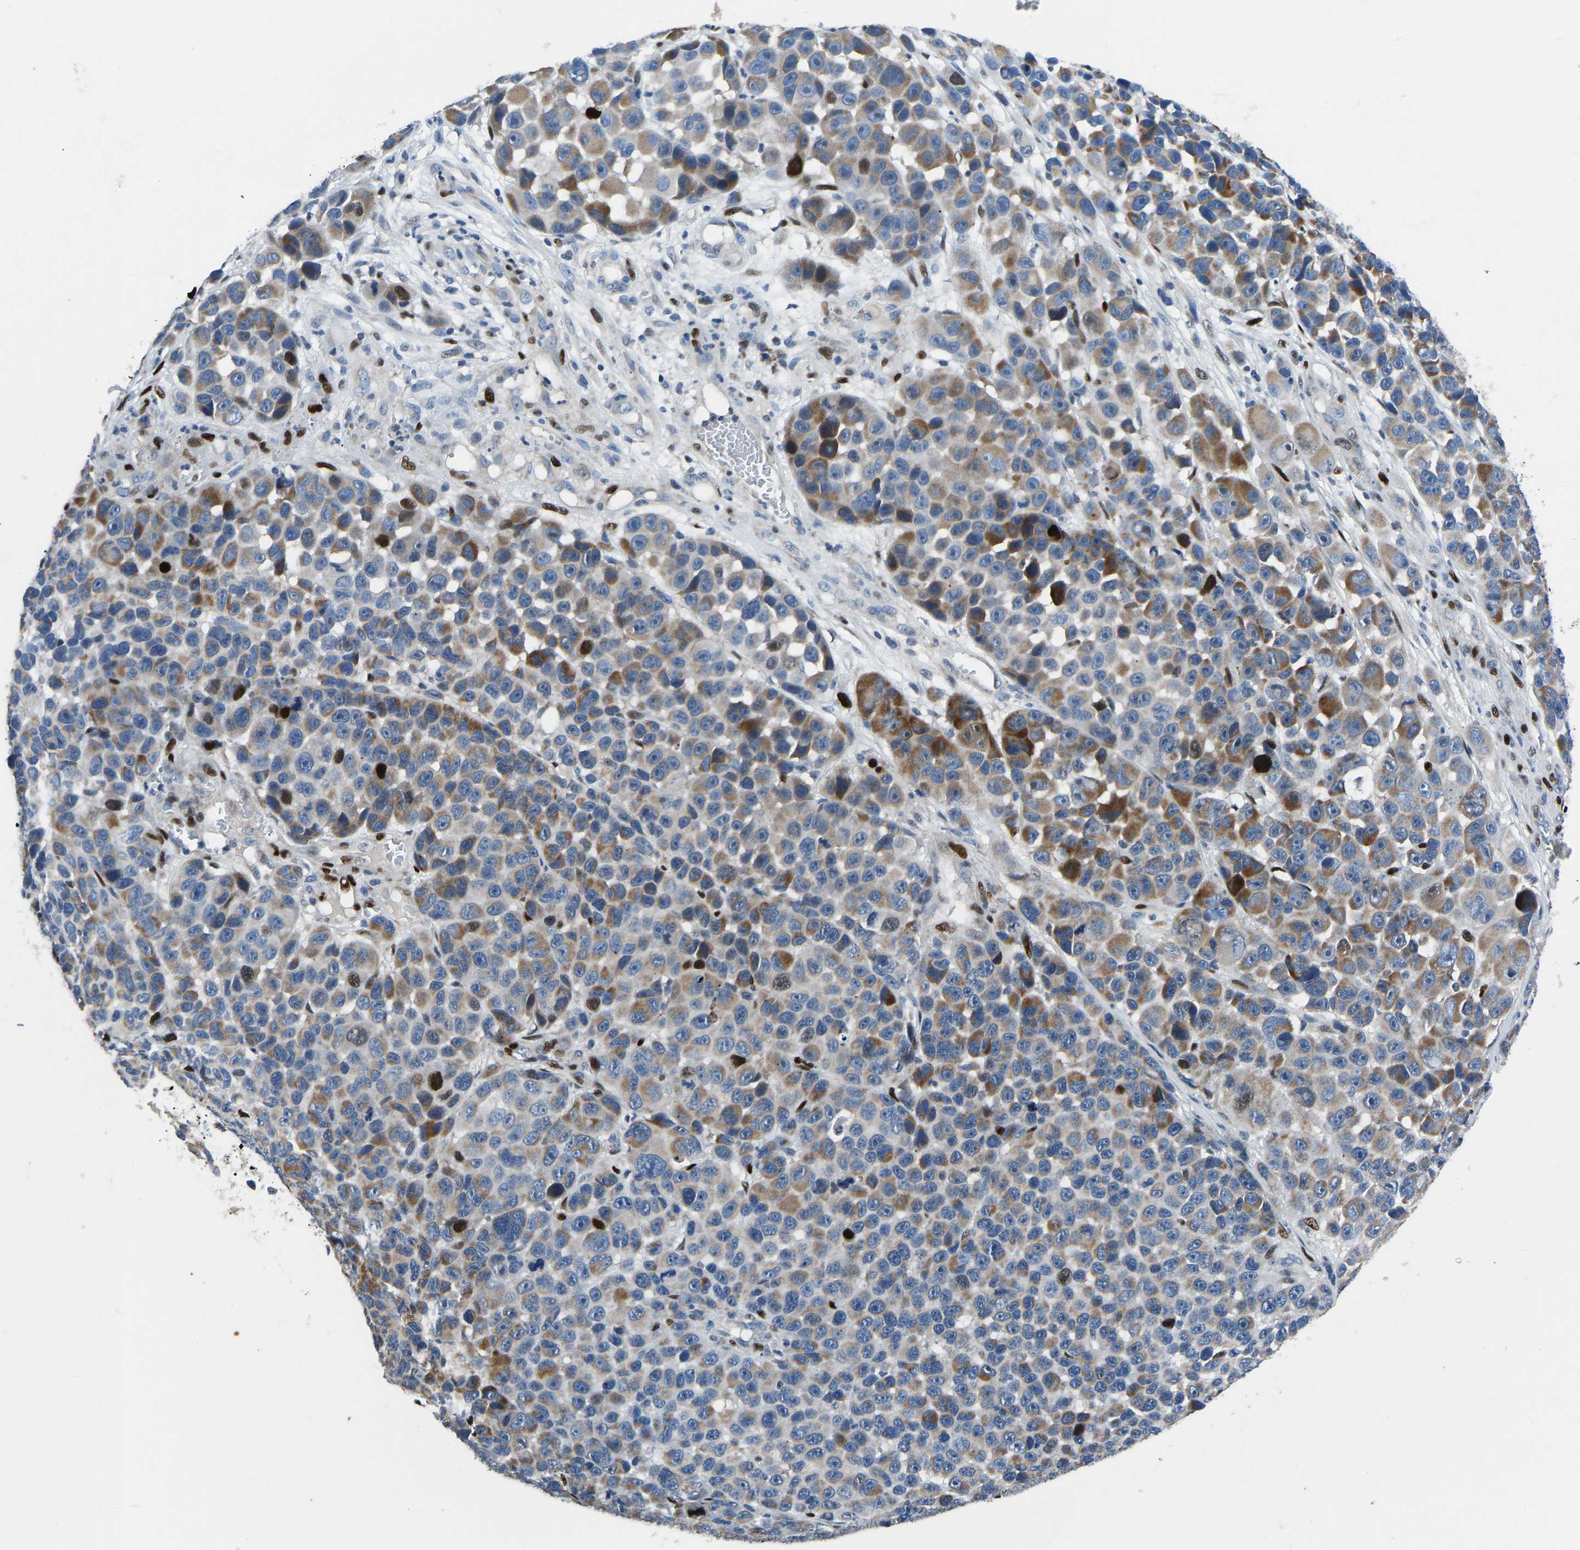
{"staining": {"intensity": "moderate", "quantity": "25%-75%", "location": "cytoplasmic/membranous"}, "tissue": "melanoma", "cell_type": "Tumor cells", "image_type": "cancer", "snomed": [{"axis": "morphology", "description": "Malignant melanoma, NOS"}, {"axis": "topography", "description": "Skin"}], "caption": "High-magnification brightfield microscopy of malignant melanoma stained with DAB (3,3'-diaminobenzidine) (brown) and counterstained with hematoxylin (blue). tumor cells exhibit moderate cytoplasmic/membranous positivity is appreciated in about25%-75% of cells.", "gene": "EGR1", "patient": {"sex": "male", "age": 53}}